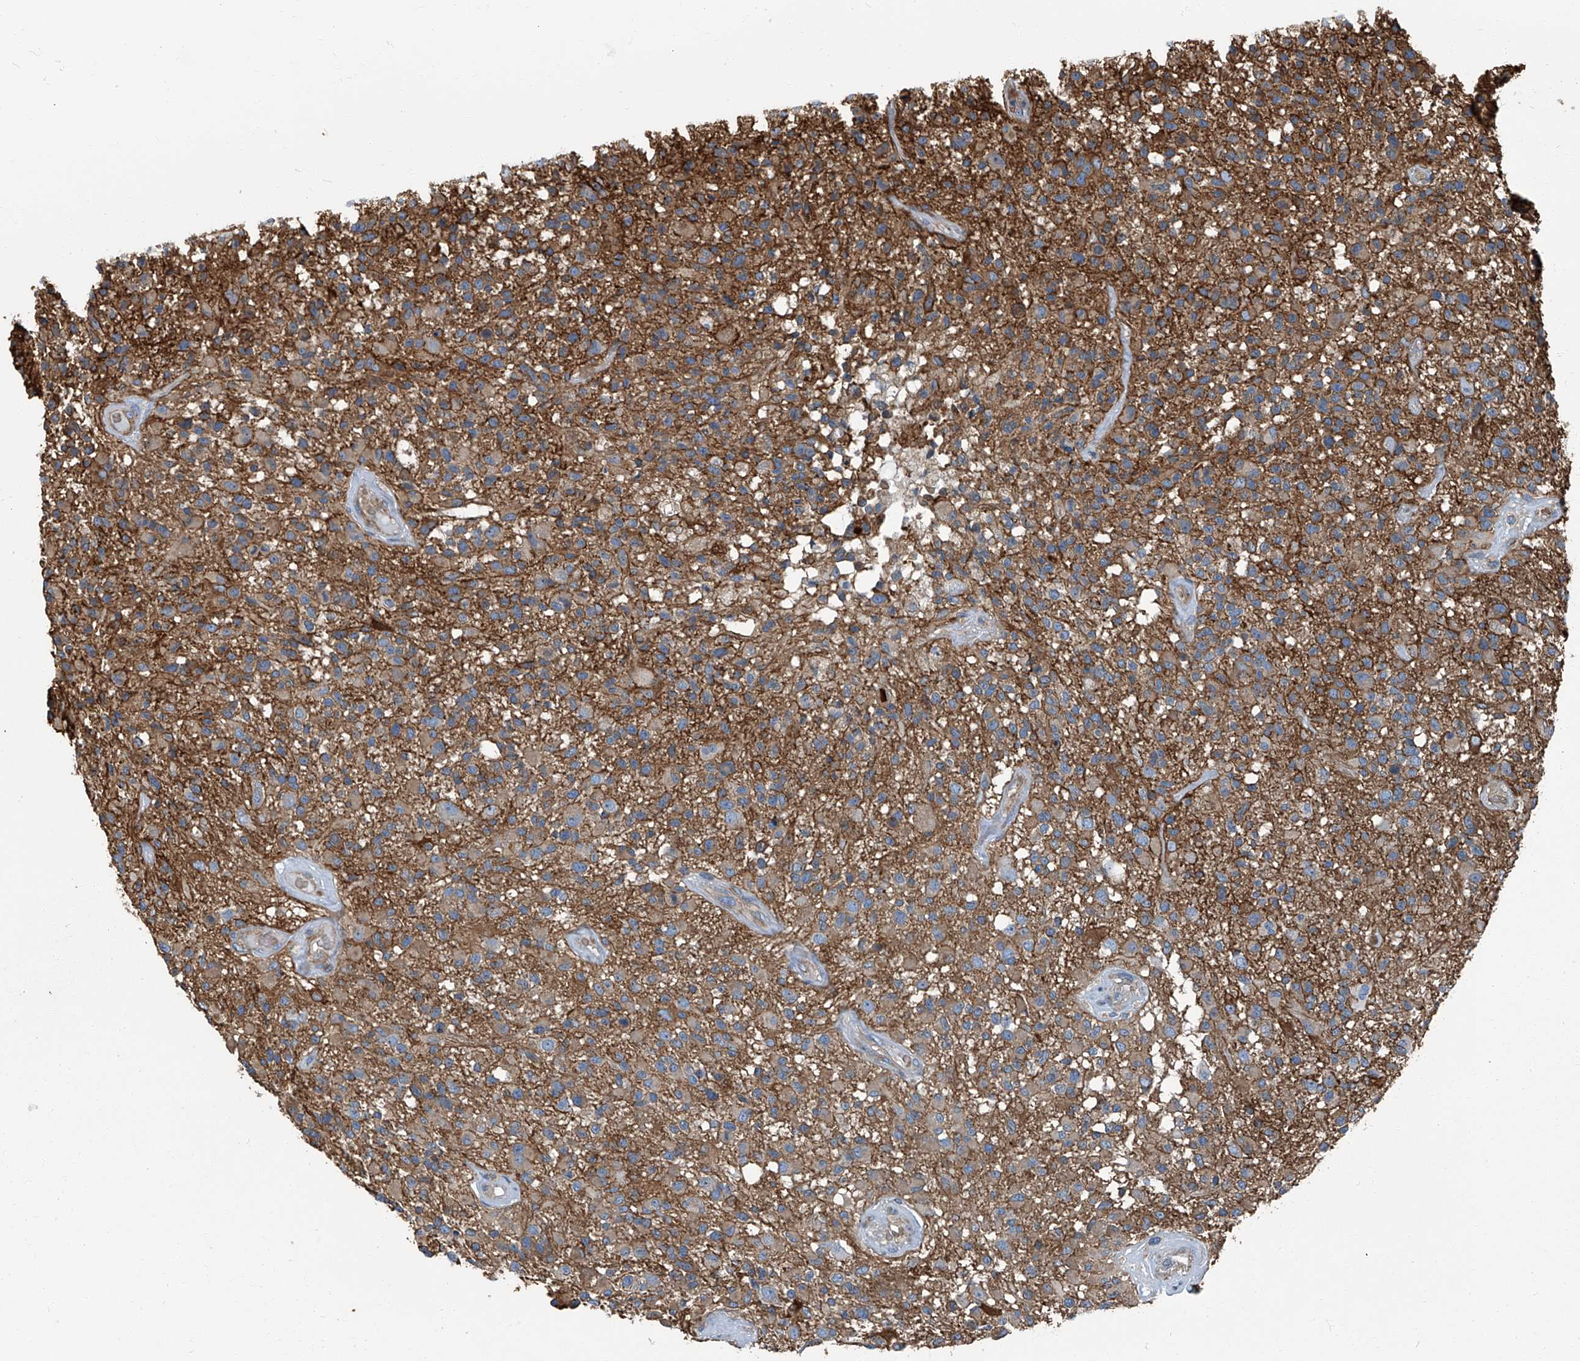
{"staining": {"intensity": "weak", "quantity": ">75%", "location": "cytoplasmic/membranous"}, "tissue": "glioma", "cell_type": "Tumor cells", "image_type": "cancer", "snomed": [{"axis": "morphology", "description": "Glioma, malignant, High grade"}, {"axis": "morphology", "description": "Glioblastoma, NOS"}, {"axis": "topography", "description": "Brain"}], "caption": "Immunohistochemistry image of human glioma stained for a protein (brown), which reveals low levels of weak cytoplasmic/membranous positivity in approximately >75% of tumor cells.", "gene": "SEPTIN7", "patient": {"sex": "male", "age": 60}}